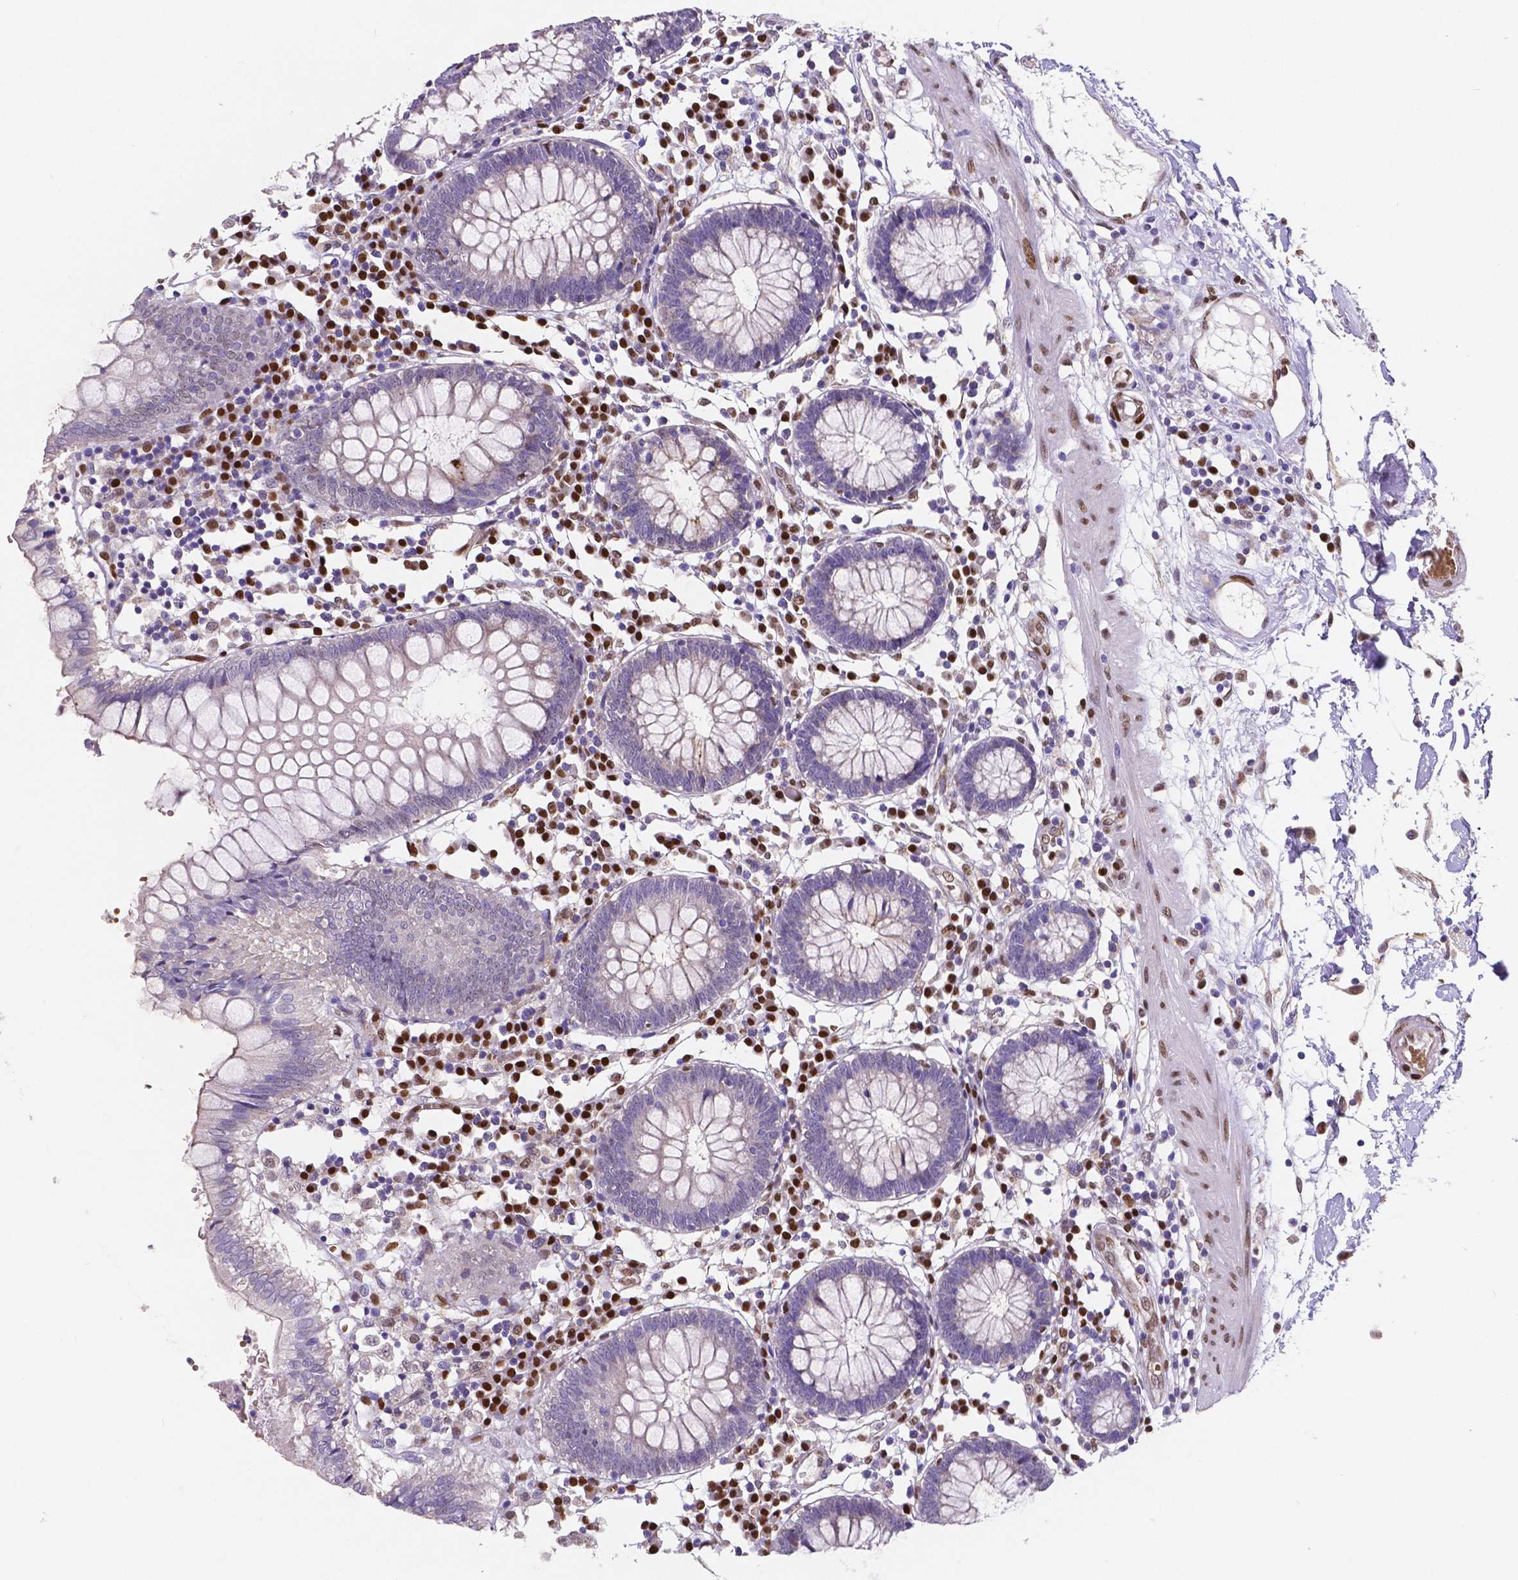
{"staining": {"intensity": "moderate", "quantity": "25%-75%", "location": "nuclear"}, "tissue": "colon", "cell_type": "Endothelial cells", "image_type": "normal", "snomed": [{"axis": "morphology", "description": "Normal tissue, NOS"}, {"axis": "morphology", "description": "Adenocarcinoma, NOS"}, {"axis": "topography", "description": "Colon"}], "caption": "Immunohistochemistry of benign colon demonstrates medium levels of moderate nuclear expression in approximately 25%-75% of endothelial cells.", "gene": "MEF2C", "patient": {"sex": "male", "age": 83}}